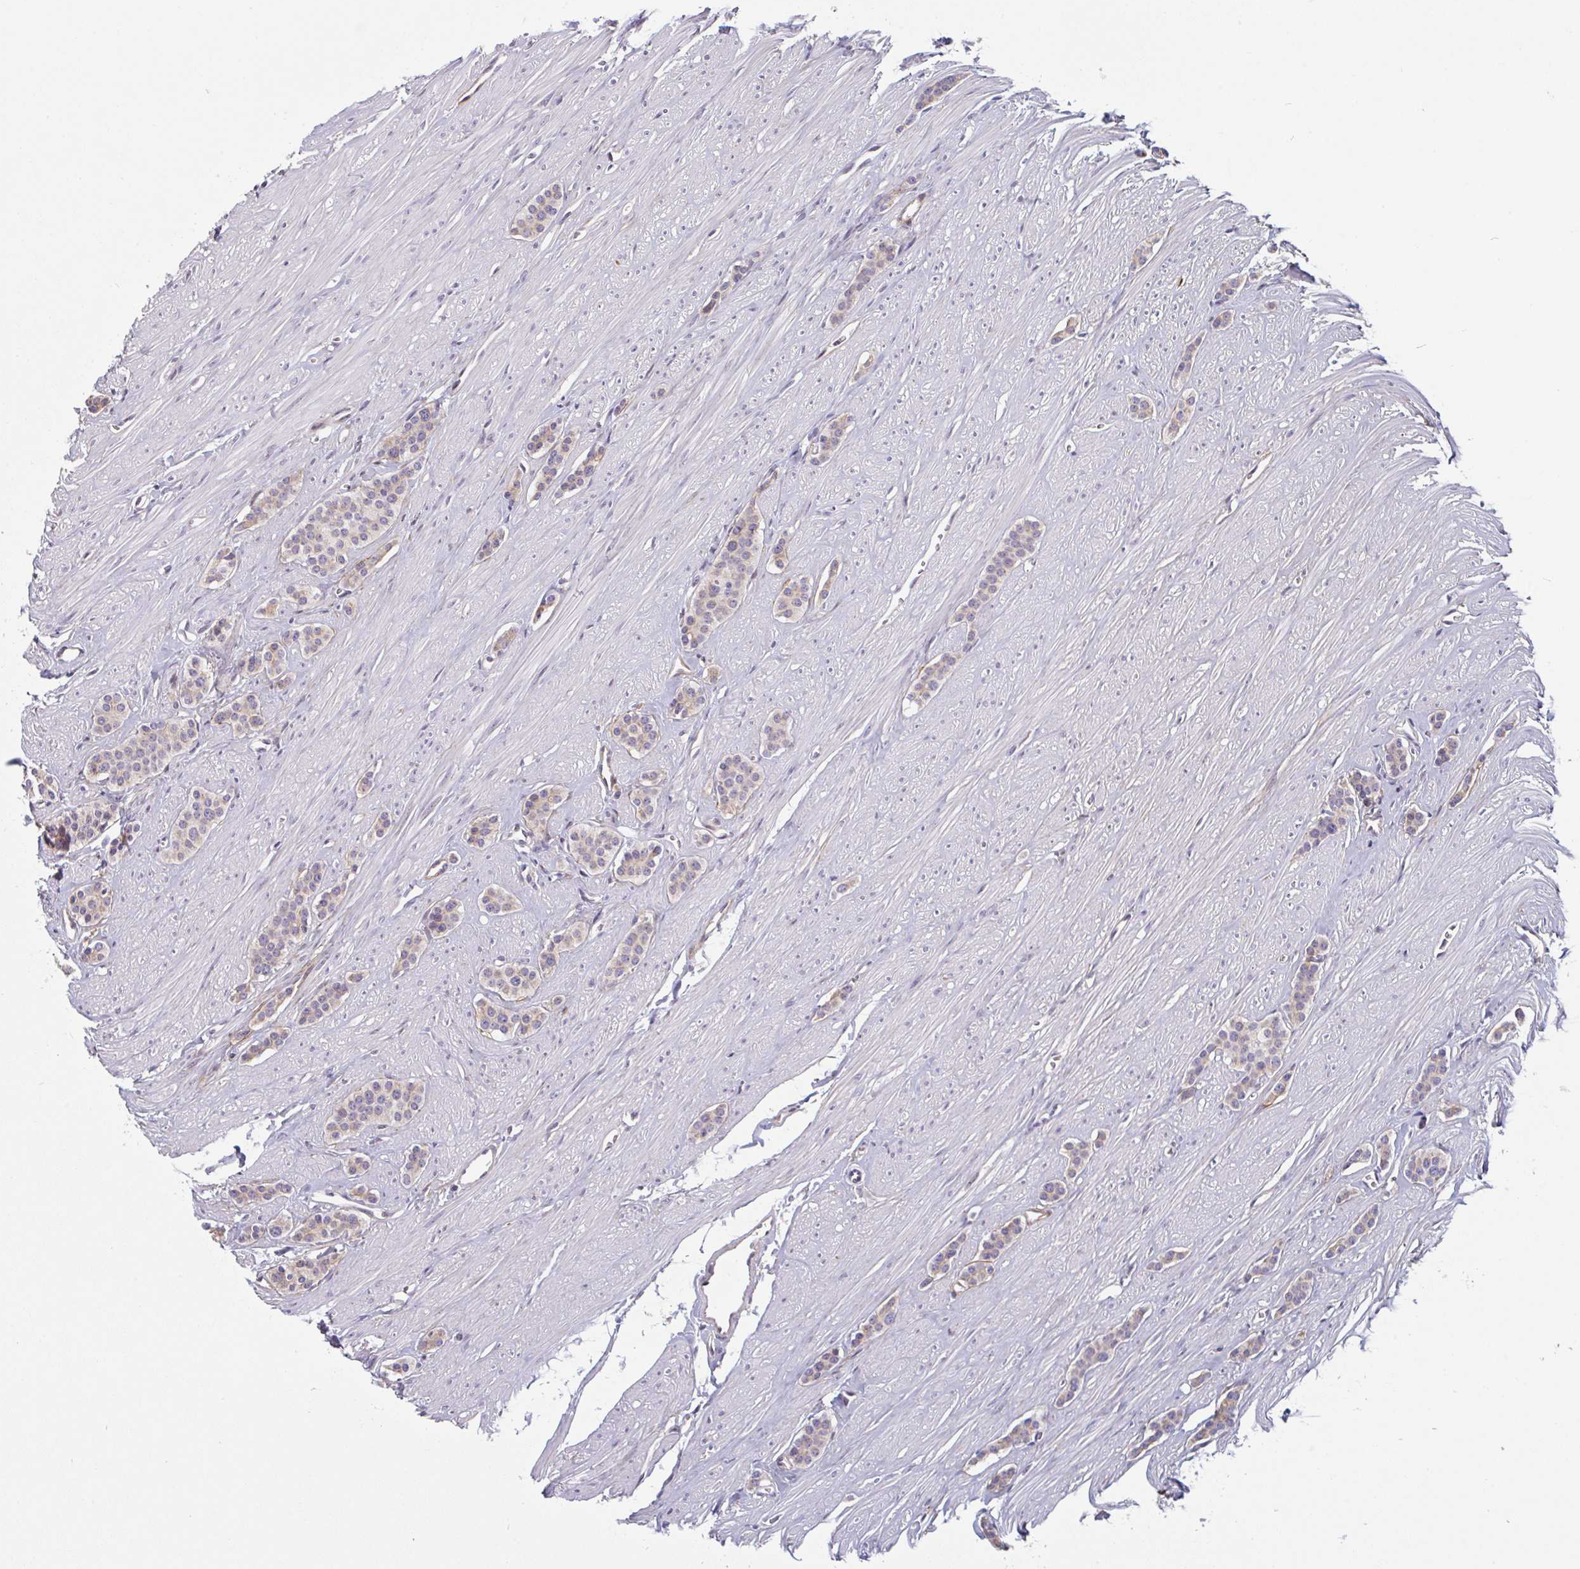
{"staining": {"intensity": "weak", "quantity": "25%-75%", "location": "cytoplasmic/membranous"}, "tissue": "carcinoid", "cell_type": "Tumor cells", "image_type": "cancer", "snomed": [{"axis": "morphology", "description": "Carcinoid, malignant, NOS"}, {"axis": "topography", "description": "Small intestine"}], "caption": "Brown immunohistochemical staining in carcinoid exhibits weak cytoplasmic/membranous staining in approximately 25%-75% of tumor cells. Immunohistochemistry (ihc) stains the protein in brown and the nuclei are stained blue.", "gene": "TMEM119", "patient": {"sex": "male", "age": 60}}